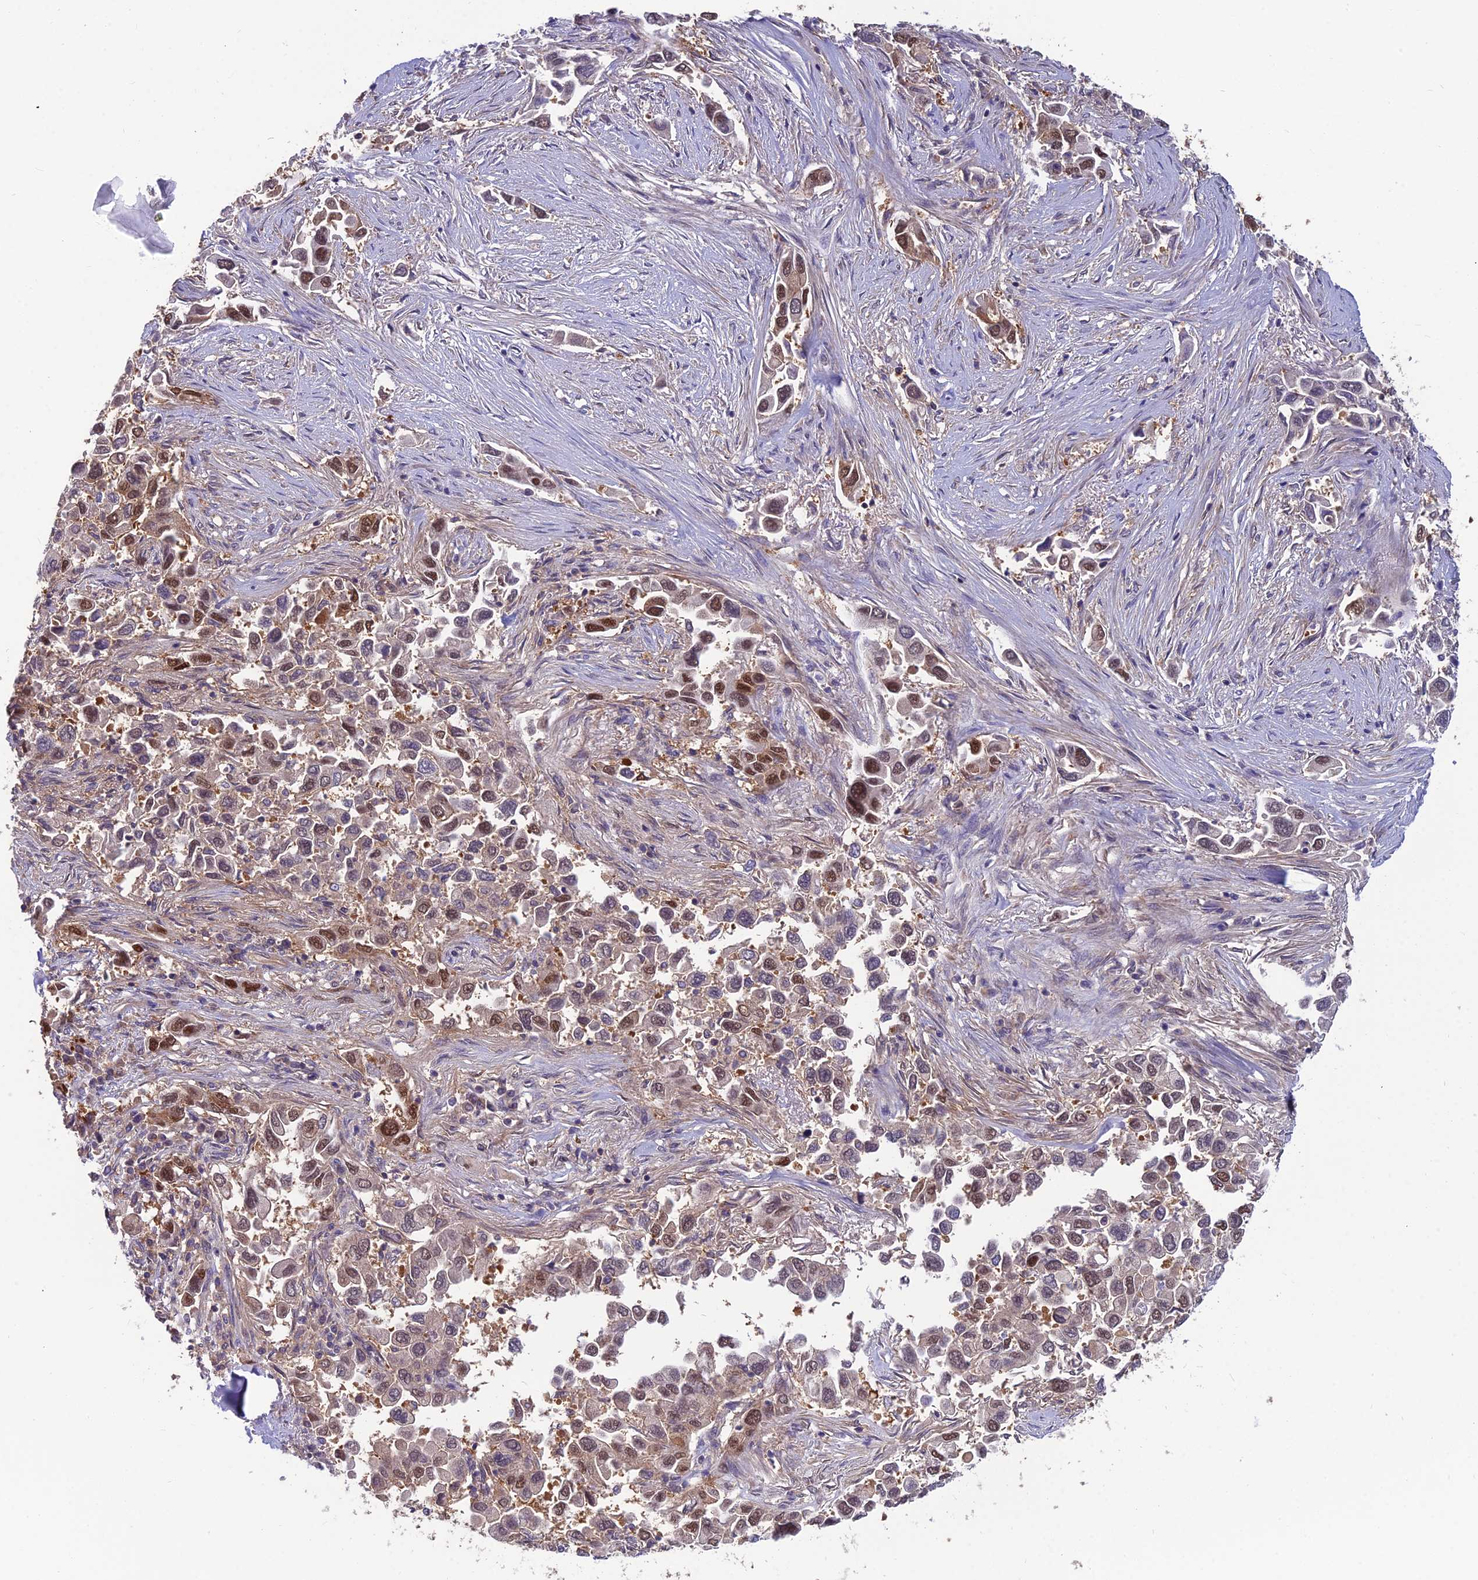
{"staining": {"intensity": "moderate", "quantity": "<25%", "location": "nuclear"}, "tissue": "lung cancer", "cell_type": "Tumor cells", "image_type": "cancer", "snomed": [{"axis": "morphology", "description": "Adenocarcinoma, NOS"}, {"axis": "topography", "description": "Lung"}], "caption": "About <25% of tumor cells in adenocarcinoma (lung) exhibit moderate nuclear protein positivity as visualized by brown immunohistochemical staining.", "gene": "MVD", "patient": {"sex": "female", "age": 76}}